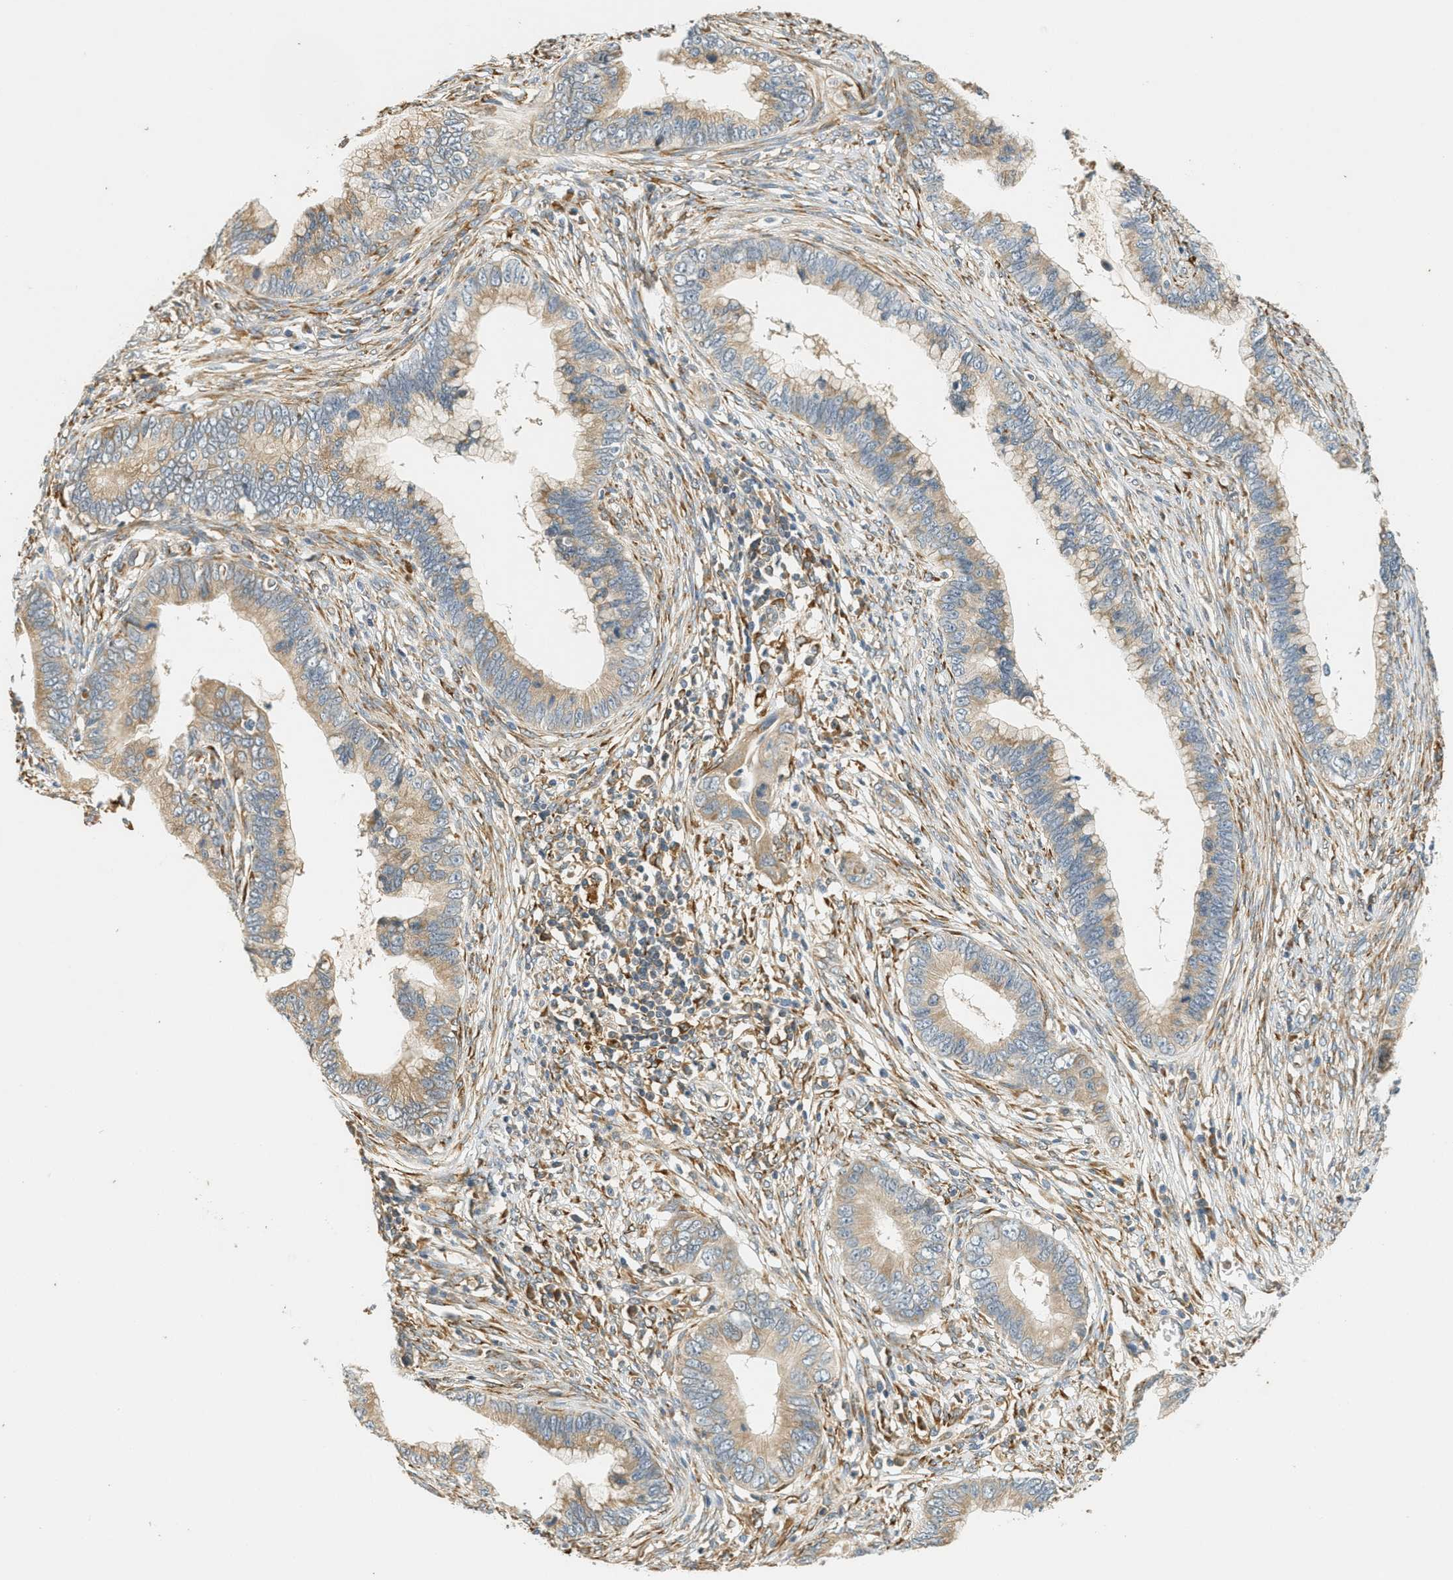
{"staining": {"intensity": "weak", "quantity": ">75%", "location": "cytoplasmic/membranous"}, "tissue": "cervical cancer", "cell_type": "Tumor cells", "image_type": "cancer", "snomed": [{"axis": "morphology", "description": "Adenocarcinoma, NOS"}, {"axis": "topography", "description": "Cervix"}], "caption": "Cervical cancer tissue shows weak cytoplasmic/membranous positivity in about >75% of tumor cells", "gene": "PDK1", "patient": {"sex": "female", "age": 44}}